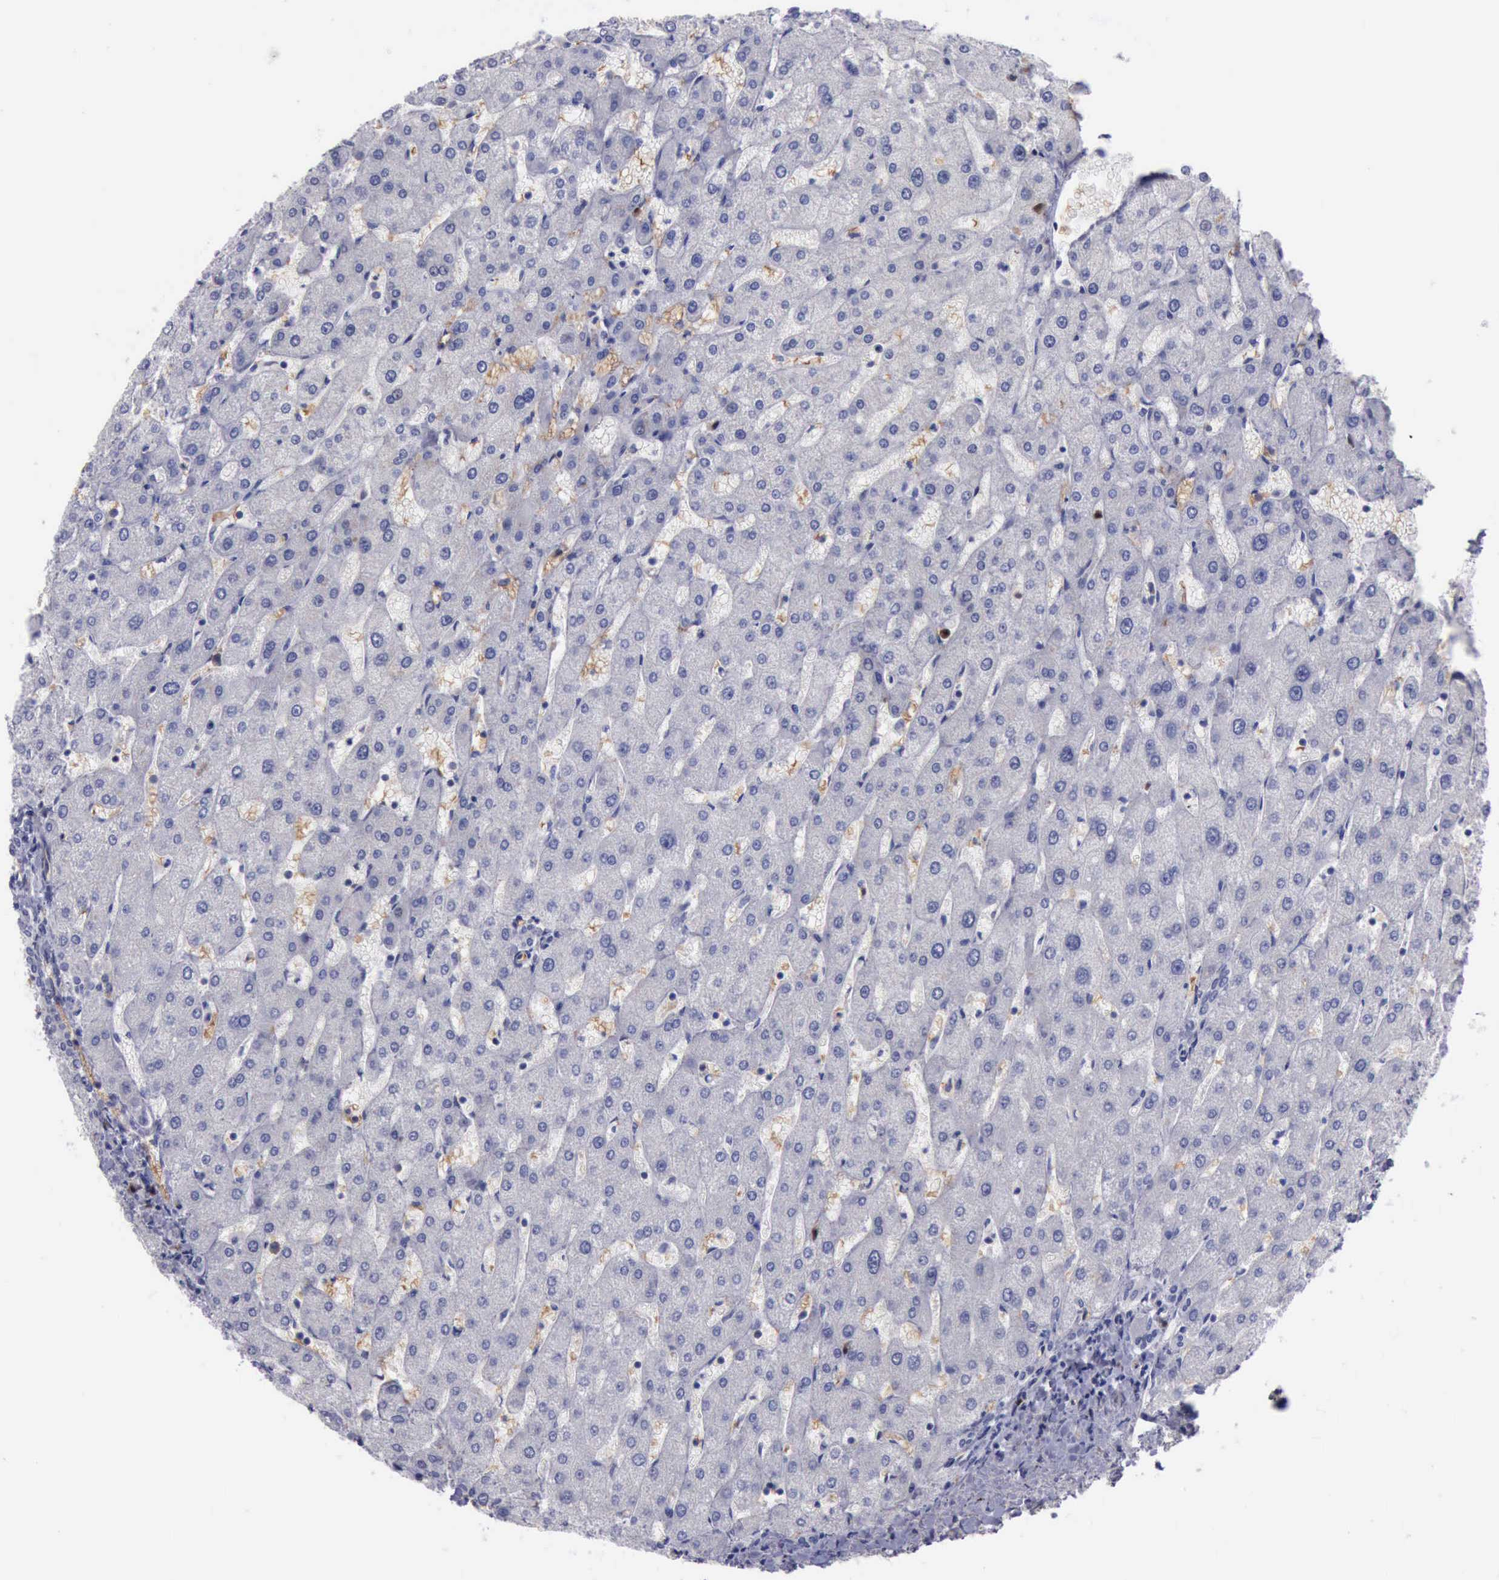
{"staining": {"intensity": "negative", "quantity": "none", "location": "none"}, "tissue": "liver", "cell_type": "Cholangiocytes", "image_type": "normal", "snomed": [{"axis": "morphology", "description": "Normal tissue, NOS"}, {"axis": "topography", "description": "Liver"}], "caption": "Liver stained for a protein using IHC demonstrates no expression cholangiocytes.", "gene": "CEP128", "patient": {"sex": "male", "age": 67}}